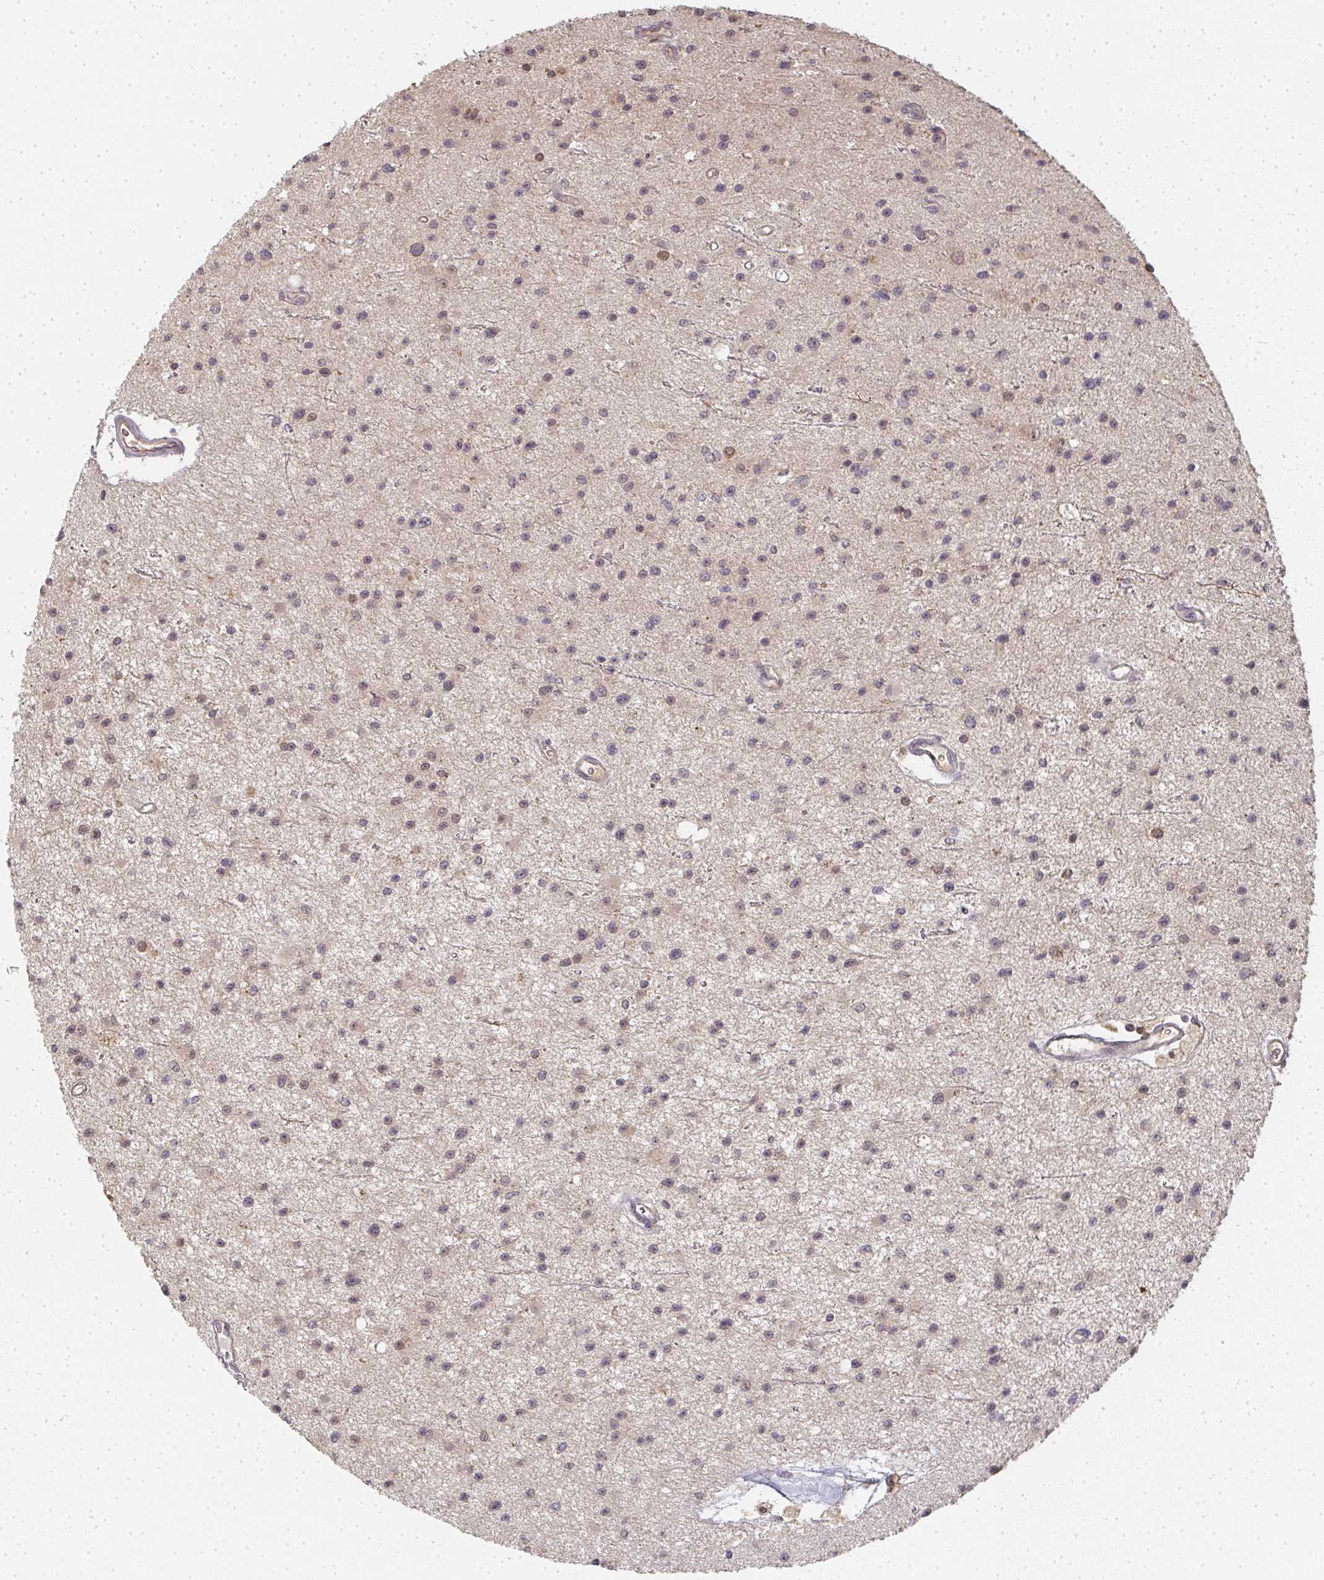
{"staining": {"intensity": "weak", "quantity": "25%-75%", "location": "nuclear"}, "tissue": "glioma", "cell_type": "Tumor cells", "image_type": "cancer", "snomed": [{"axis": "morphology", "description": "Glioma, malignant, Low grade"}, {"axis": "topography", "description": "Brain"}], "caption": "Immunohistochemistry image of neoplastic tissue: human glioma stained using IHC reveals low levels of weak protein expression localized specifically in the nuclear of tumor cells, appearing as a nuclear brown color.", "gene": "SLC35B3", "patient": {"sex": "male", "age": 43}}